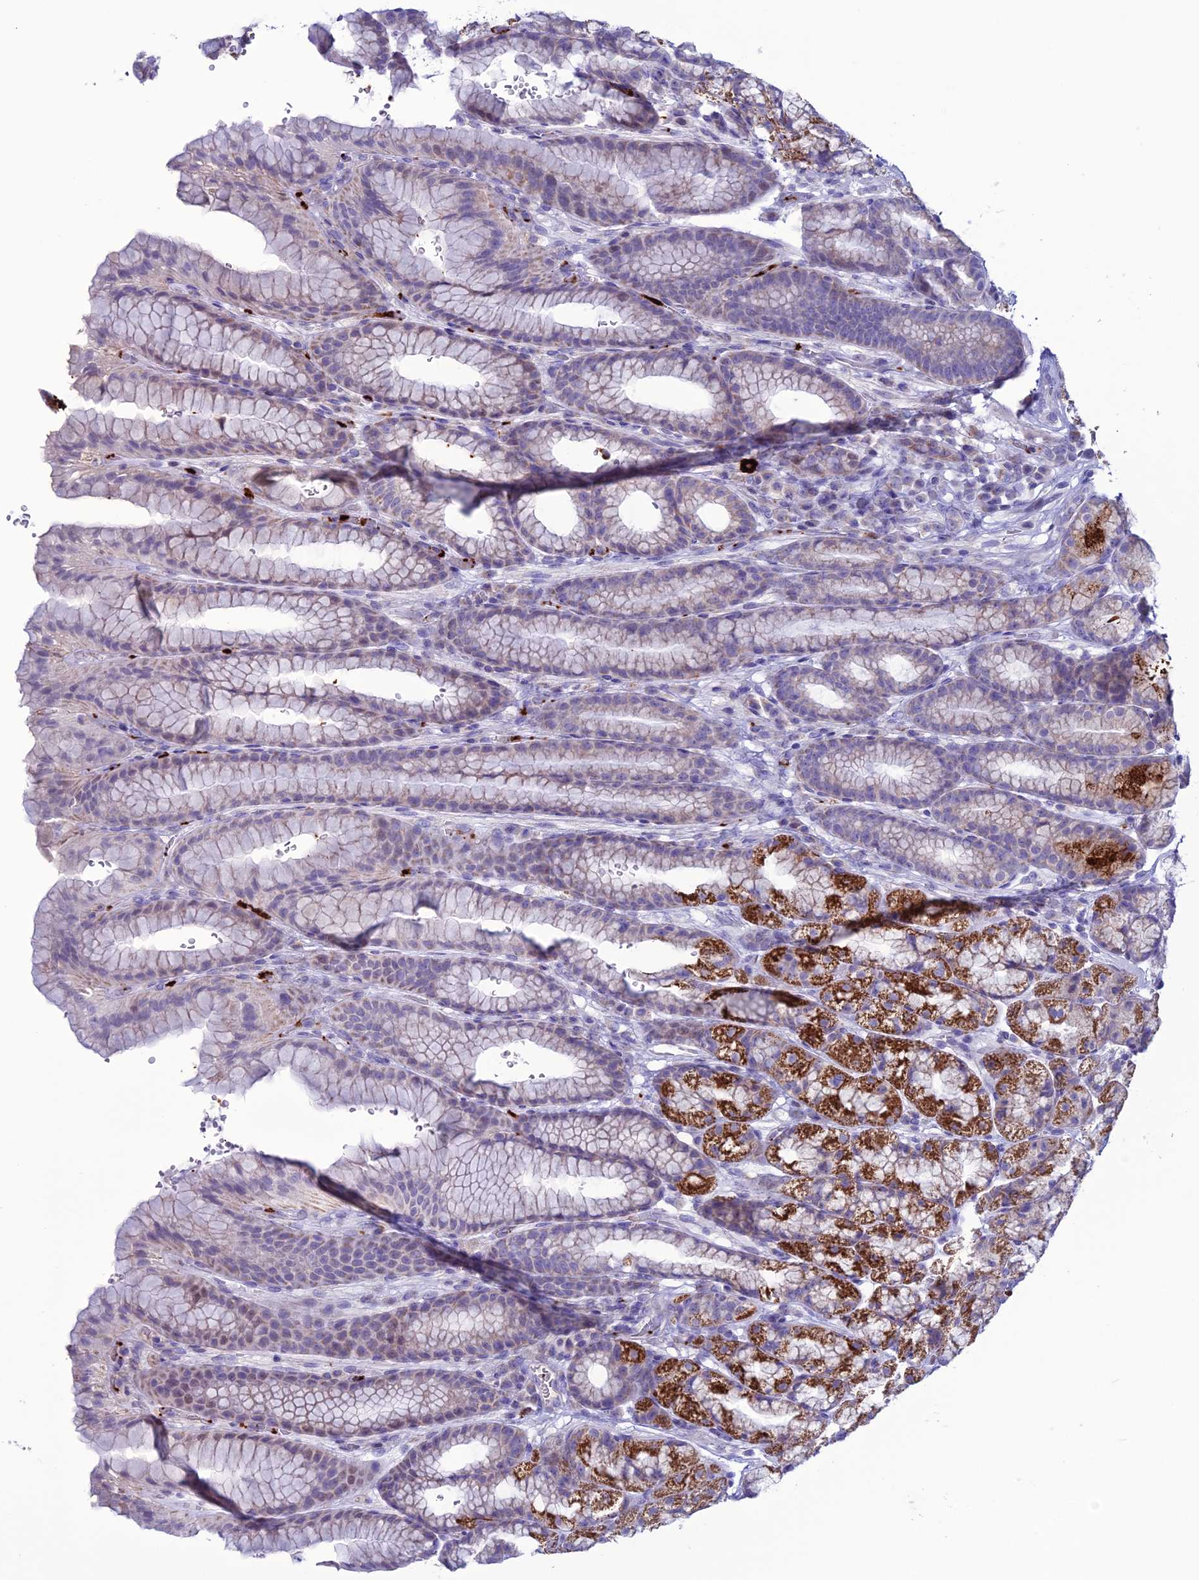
{"staining": {"intensity": "strong", "quantity": "25%-75%", "location": "cytoplasmic/membranous"}, "tissue": "stomach", "cell_type": "Glandular cells", "image_type": "normal", "snomed": [{"axis": "morphology", "description": "Normal tissue, NOS"}, {"axis": "morphology", "description": "Adenocarcinoma, NOS"}, {"axis": "topography", "description": "Stomach"}], "caption": "A high amount of strong cytoplasmic/membranous positivity is appreciated in about 25%-75% of glandular cells in unremarkable stomach. (brown staining indicates protein expression, while blue staining denotes nuclei).", "gene": "C21orf140", "patient": {"sex": "male", "age": 57}}